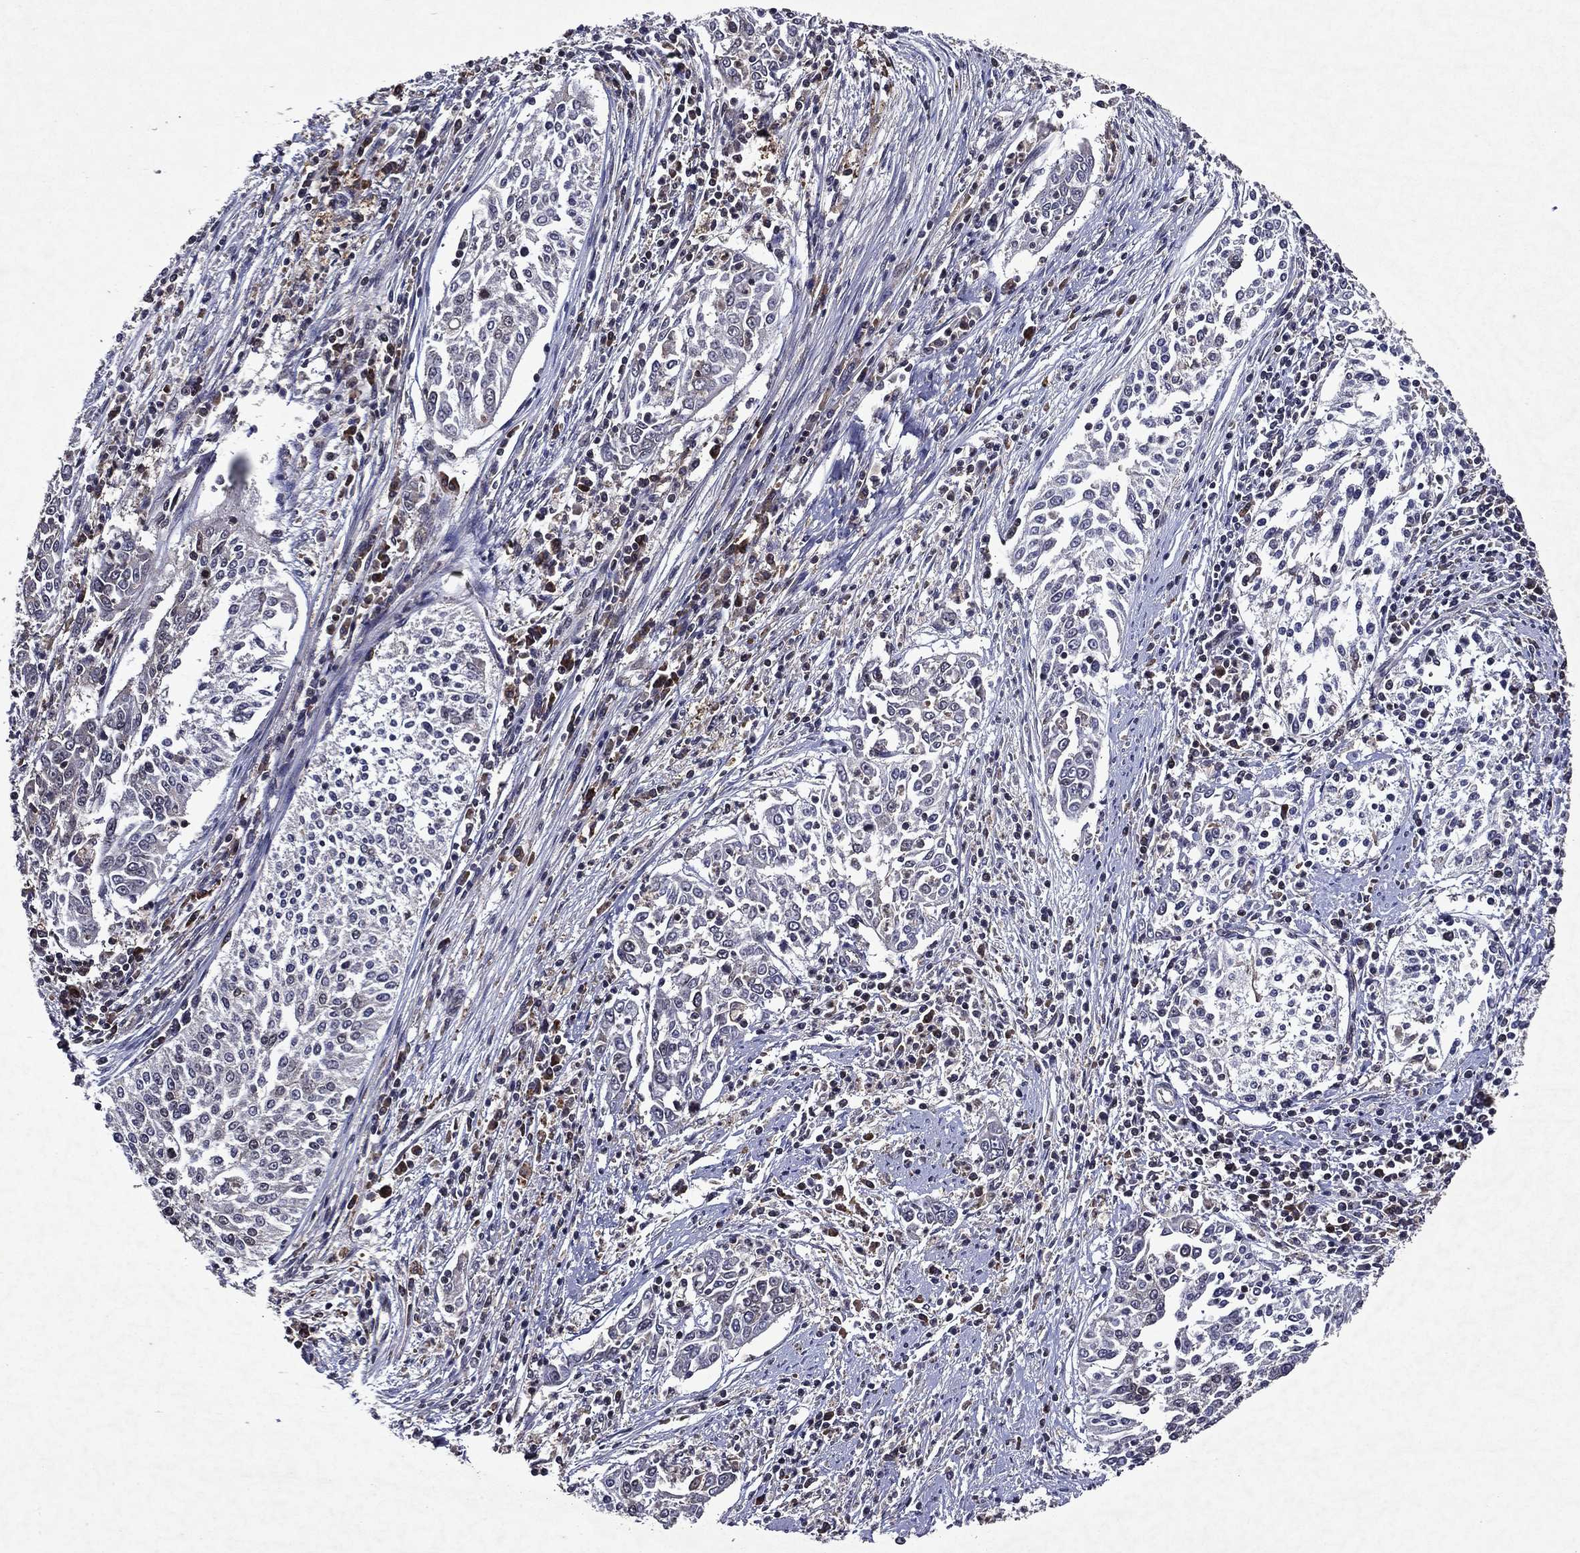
{"staining": {"intensity": "negative", "quantity": "none", "location": "none"}, "tissue": "cervical cancer", "cell_type": "Tumor cells", "image_type": "cancer", "snomed": [{"axis": "morphology", "description": "Squamous cell carcinoma, NOS"}, {"axis": "topography", "description": "Cervix"}], "caption": "Immunohistochemistry (IHC) of cervical squamous cell carcinoma reveals no staining in tumor cells.", "gene": "EIF2B4", "patient": {"sex": "female", "age": 41}}